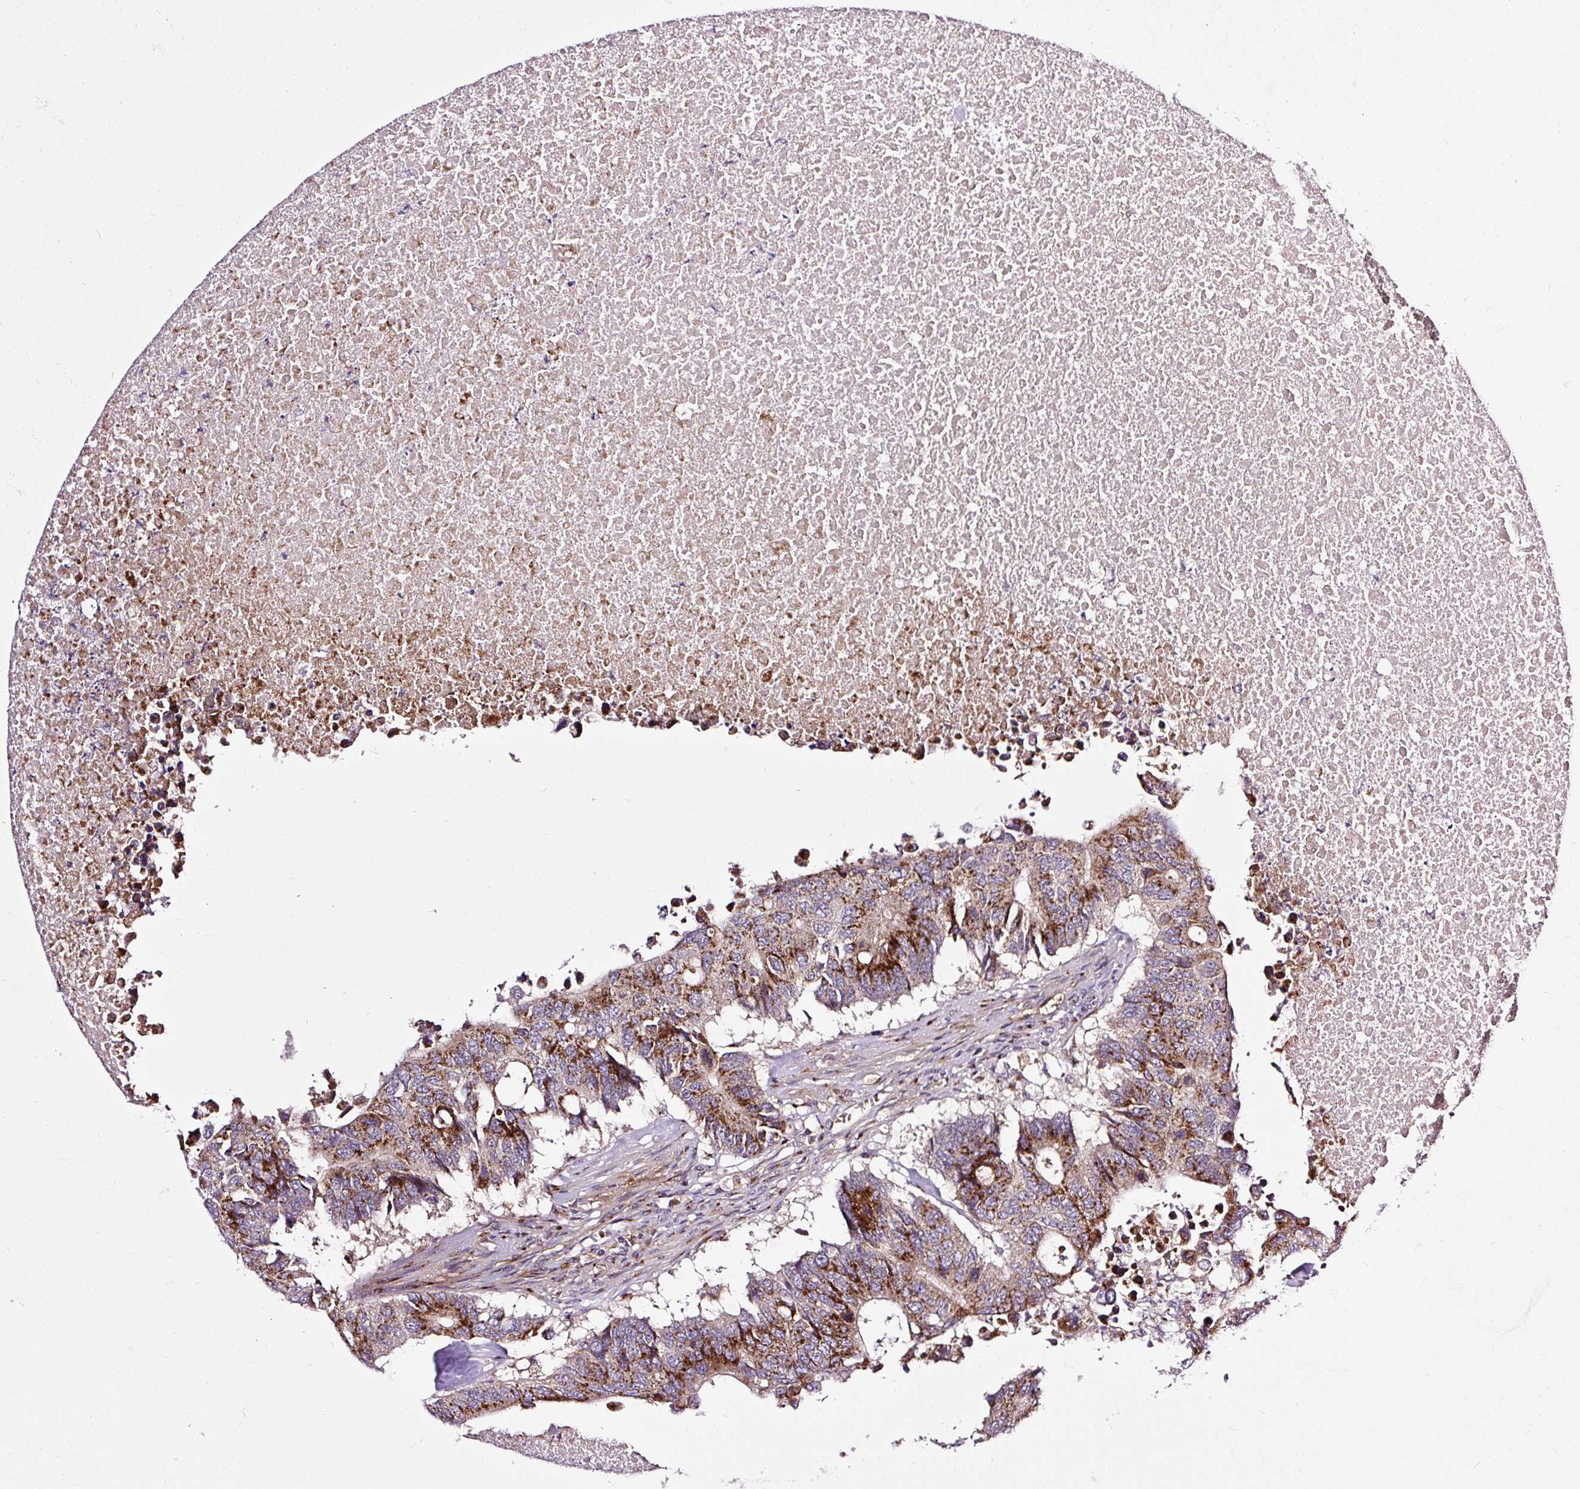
{"staining": {"intensity": "strong", "quantity": "25%-75%", "location": "cytoplasmic/membranous"}, "tissue": "colorectal cancer", "cell_type": "Tumor cells", "image_type": "cancer", "snomed": [{"axis": "morphology", "description": "Adenocarcinoma, NOS"}, {"axis": "topography", "description": "Colon"}], "caption": "Immunohistochemical staining of human adenocarcinoma (colorectal) exhibits high levels of strong cytoplasmic/membranous protein staining in approximately 25%-75% of tumor cells.", "gene": "MSMP", "patient": {"sex": "male", "age": 71}}